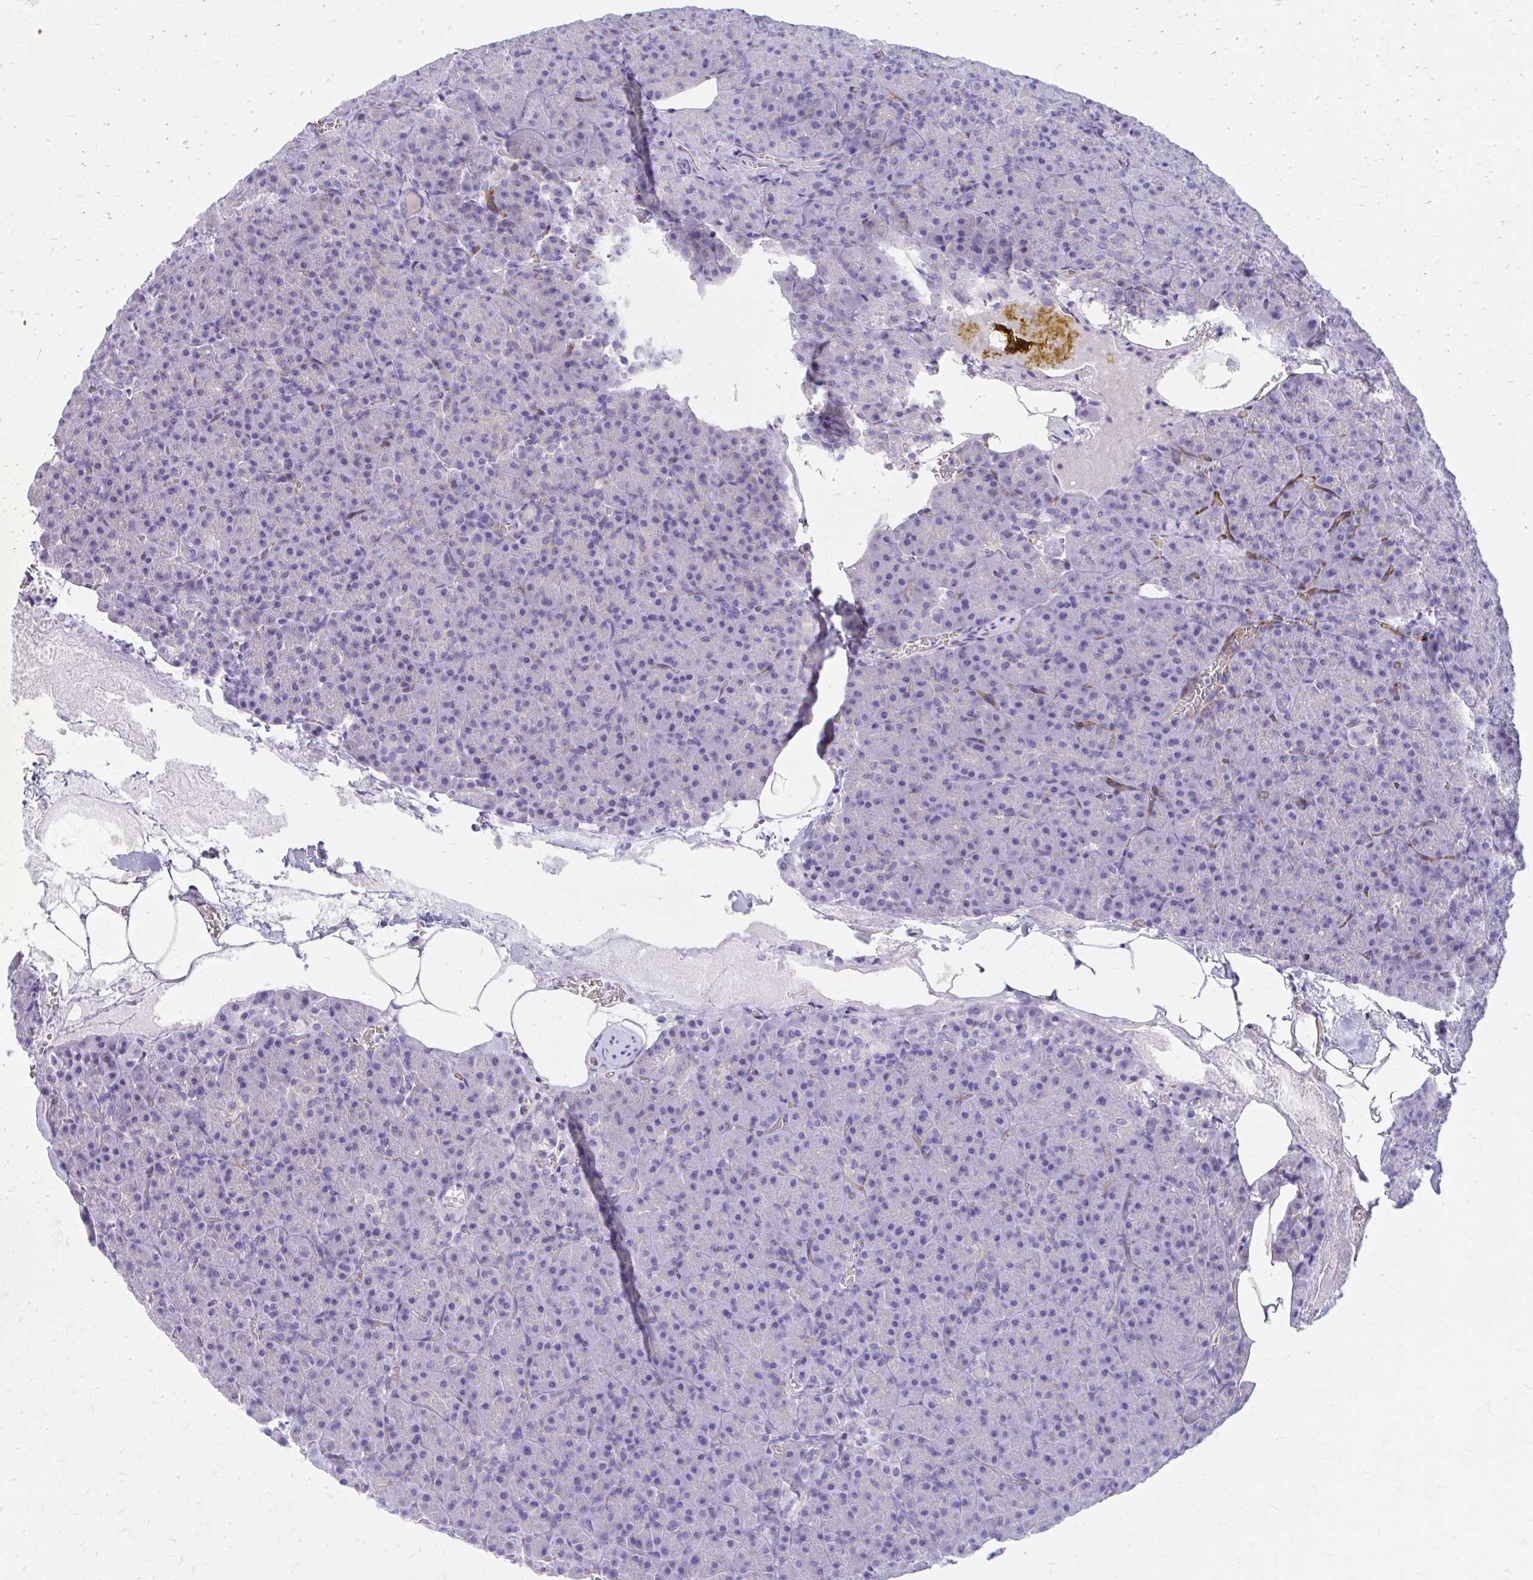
{"staining": {"intensity": "negative", "quantity": "none", "location": "none"}, "tissue": "pancreas", "cell_type": "Exocrine glandular cells", "image_type": "normal", "snomed": [{"axis": "morphology", "description": "Normal tissue, NOS"}, {"axis": "topography", "description": "Pancreas"}], "caption": "Immunohistochemistry image of normal pancreas stained for a protein (brown), which displays no expression in exocrine glandular cells.", "gene": "ENSG00000285953", "patient": {"sex": "female", "age": 74}}